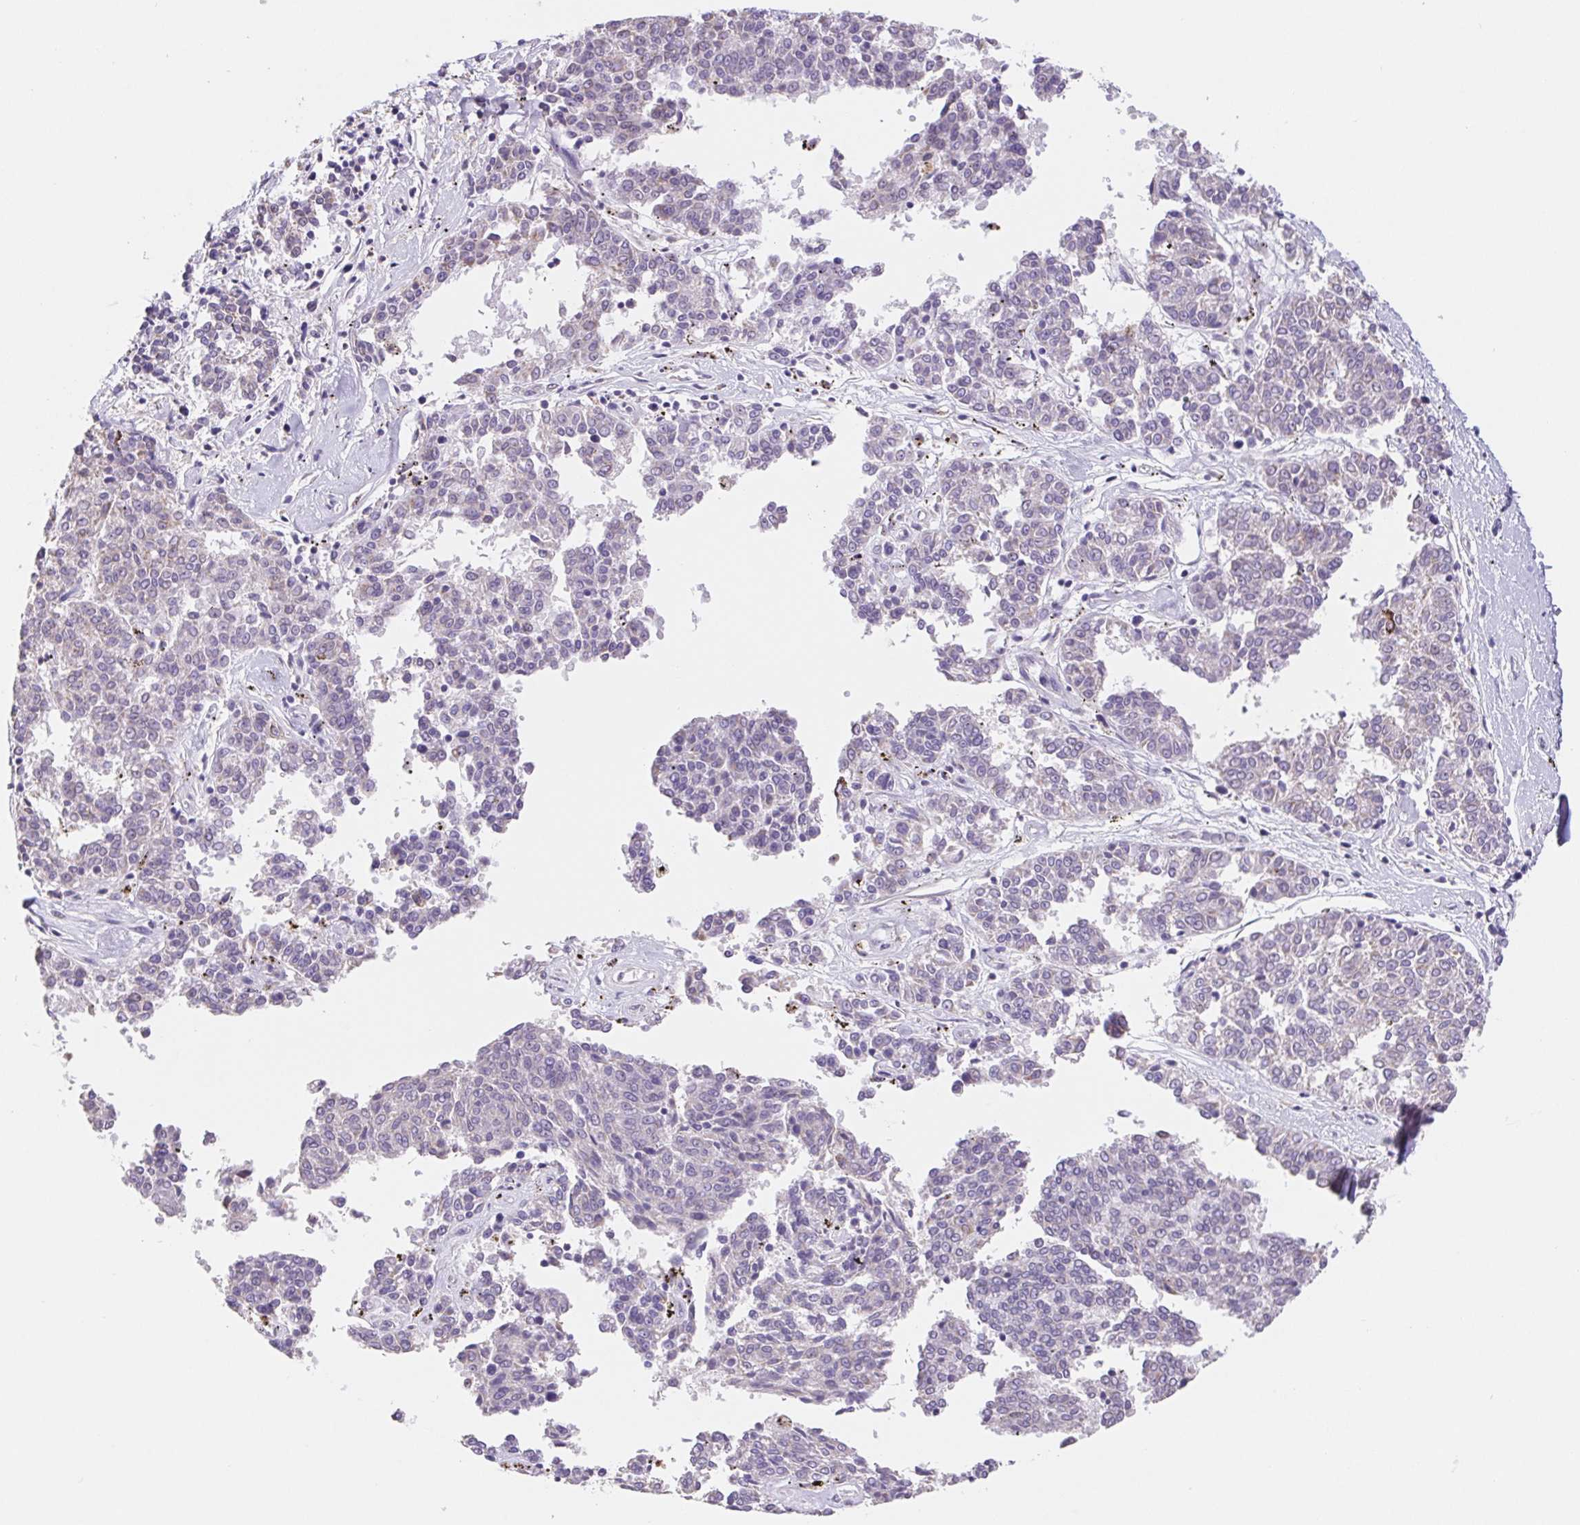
{"staining": {"intensity": "negative", "quantity": "none", "location": "none"}, "tissue": "melanoma", "cell_type": "Tumor cells", "image_type": "cancer", "snomed": [{"axis": "morphology", "description": "Malignant melanoma, NOS"}, {"axis": "topography", "description": "Skin"}], "caption": "An immunohistochemistry micrograph of malignant melanoma is shown. There is no staining in tumor cells of malignant melanoma.", "gene": "FKBP6", "patient": {"sex": "female", "age": 72}}